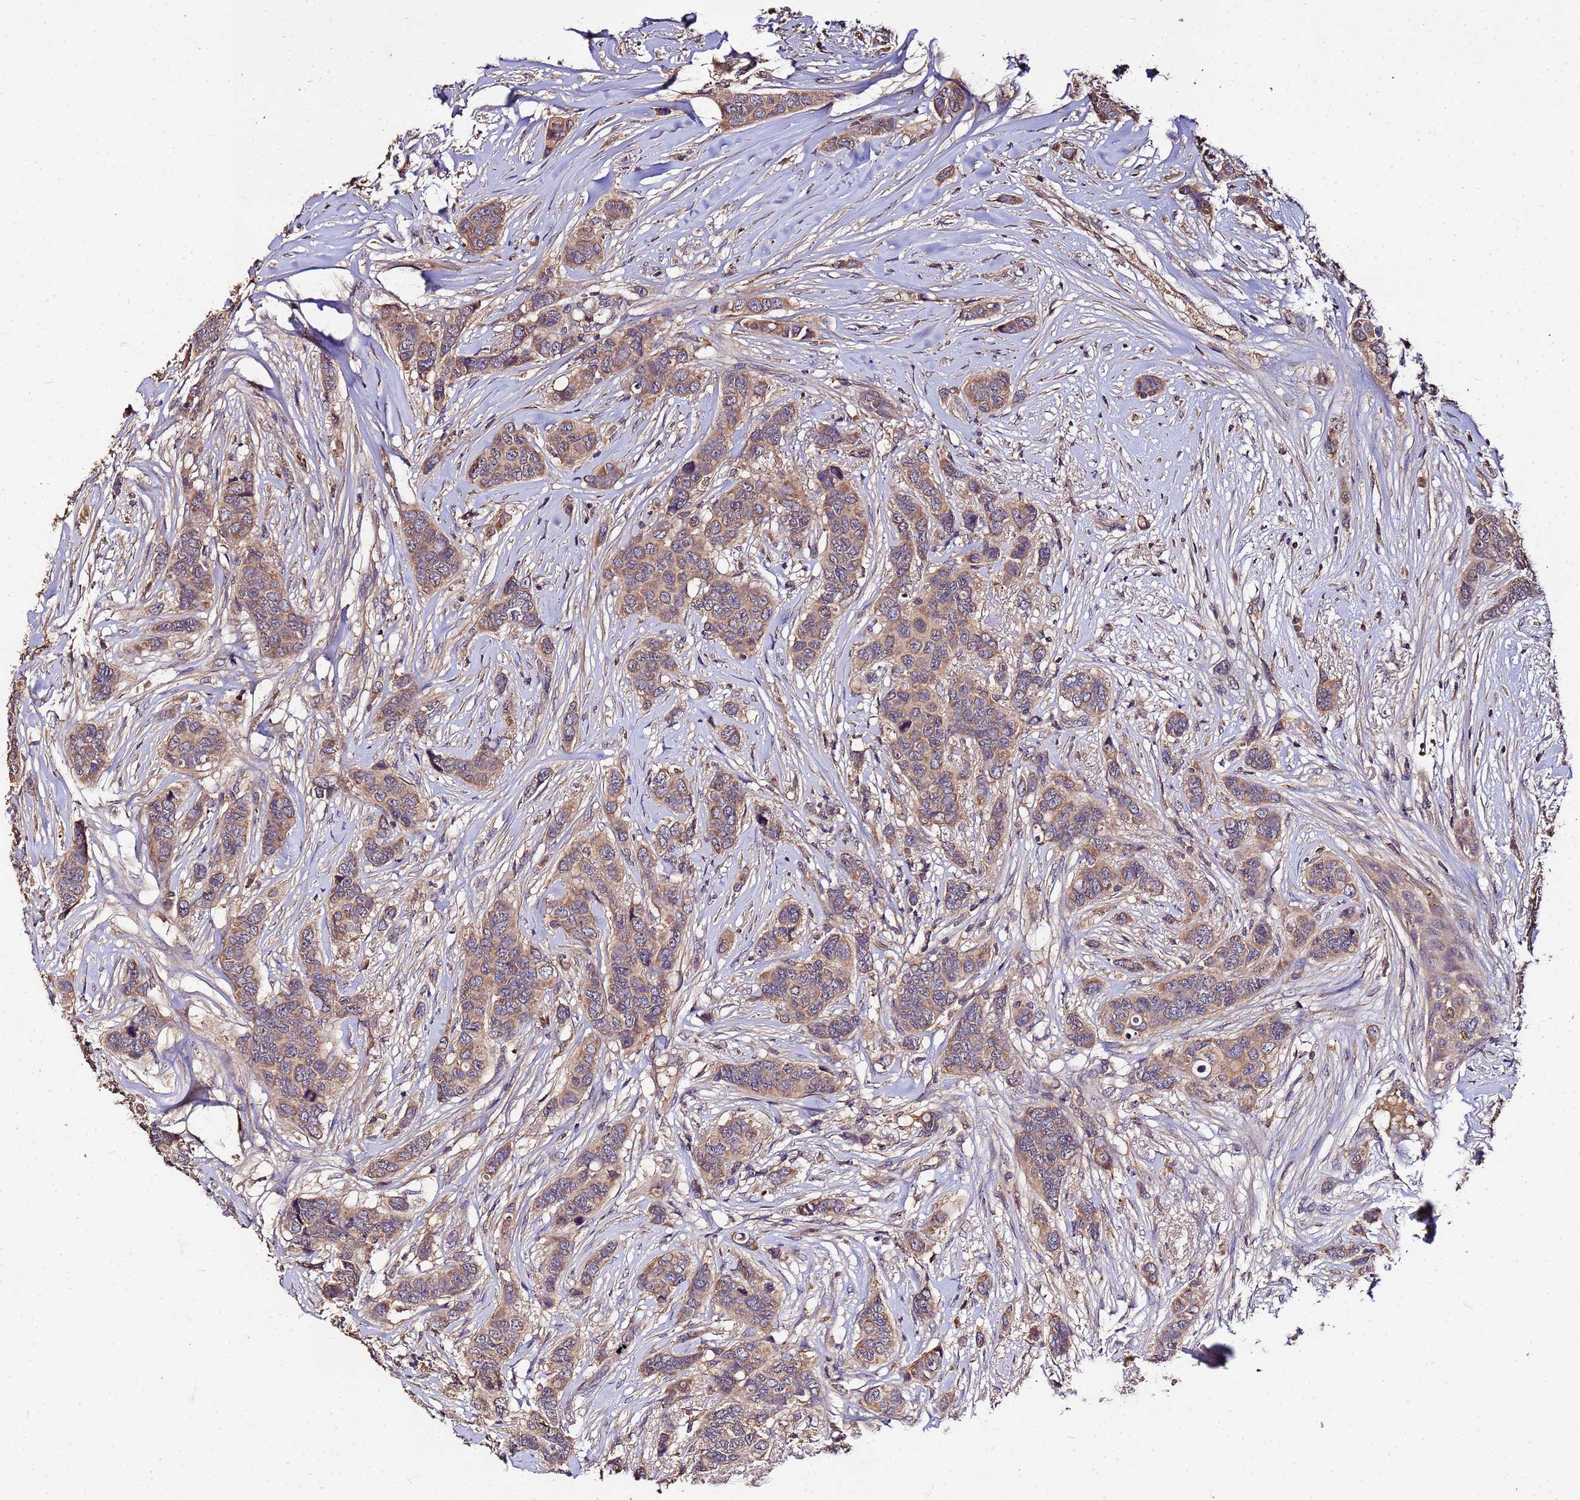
{"staining": {"intensity": "moderate", "quantity": ">75%", "location": "cytoplasmic/membranous"}, "tissue": "breast cancer", "cell_type": "Tumor cells", "image_type": "cancer", "snomed": [{"axis": "morphology", "description": "Lobular carcinoma"}, {"axis": "topography", "description": "Breast"}], "caption": "A brown stain highlights moderate cytoplasmic/membranous staining of a protein in human breast lobular carcinoma tumor cells. (IHC, brightfield microscopy, high magnification).", "gene": "MTERF1", "patient": {"sex": "female", "age": 51}}